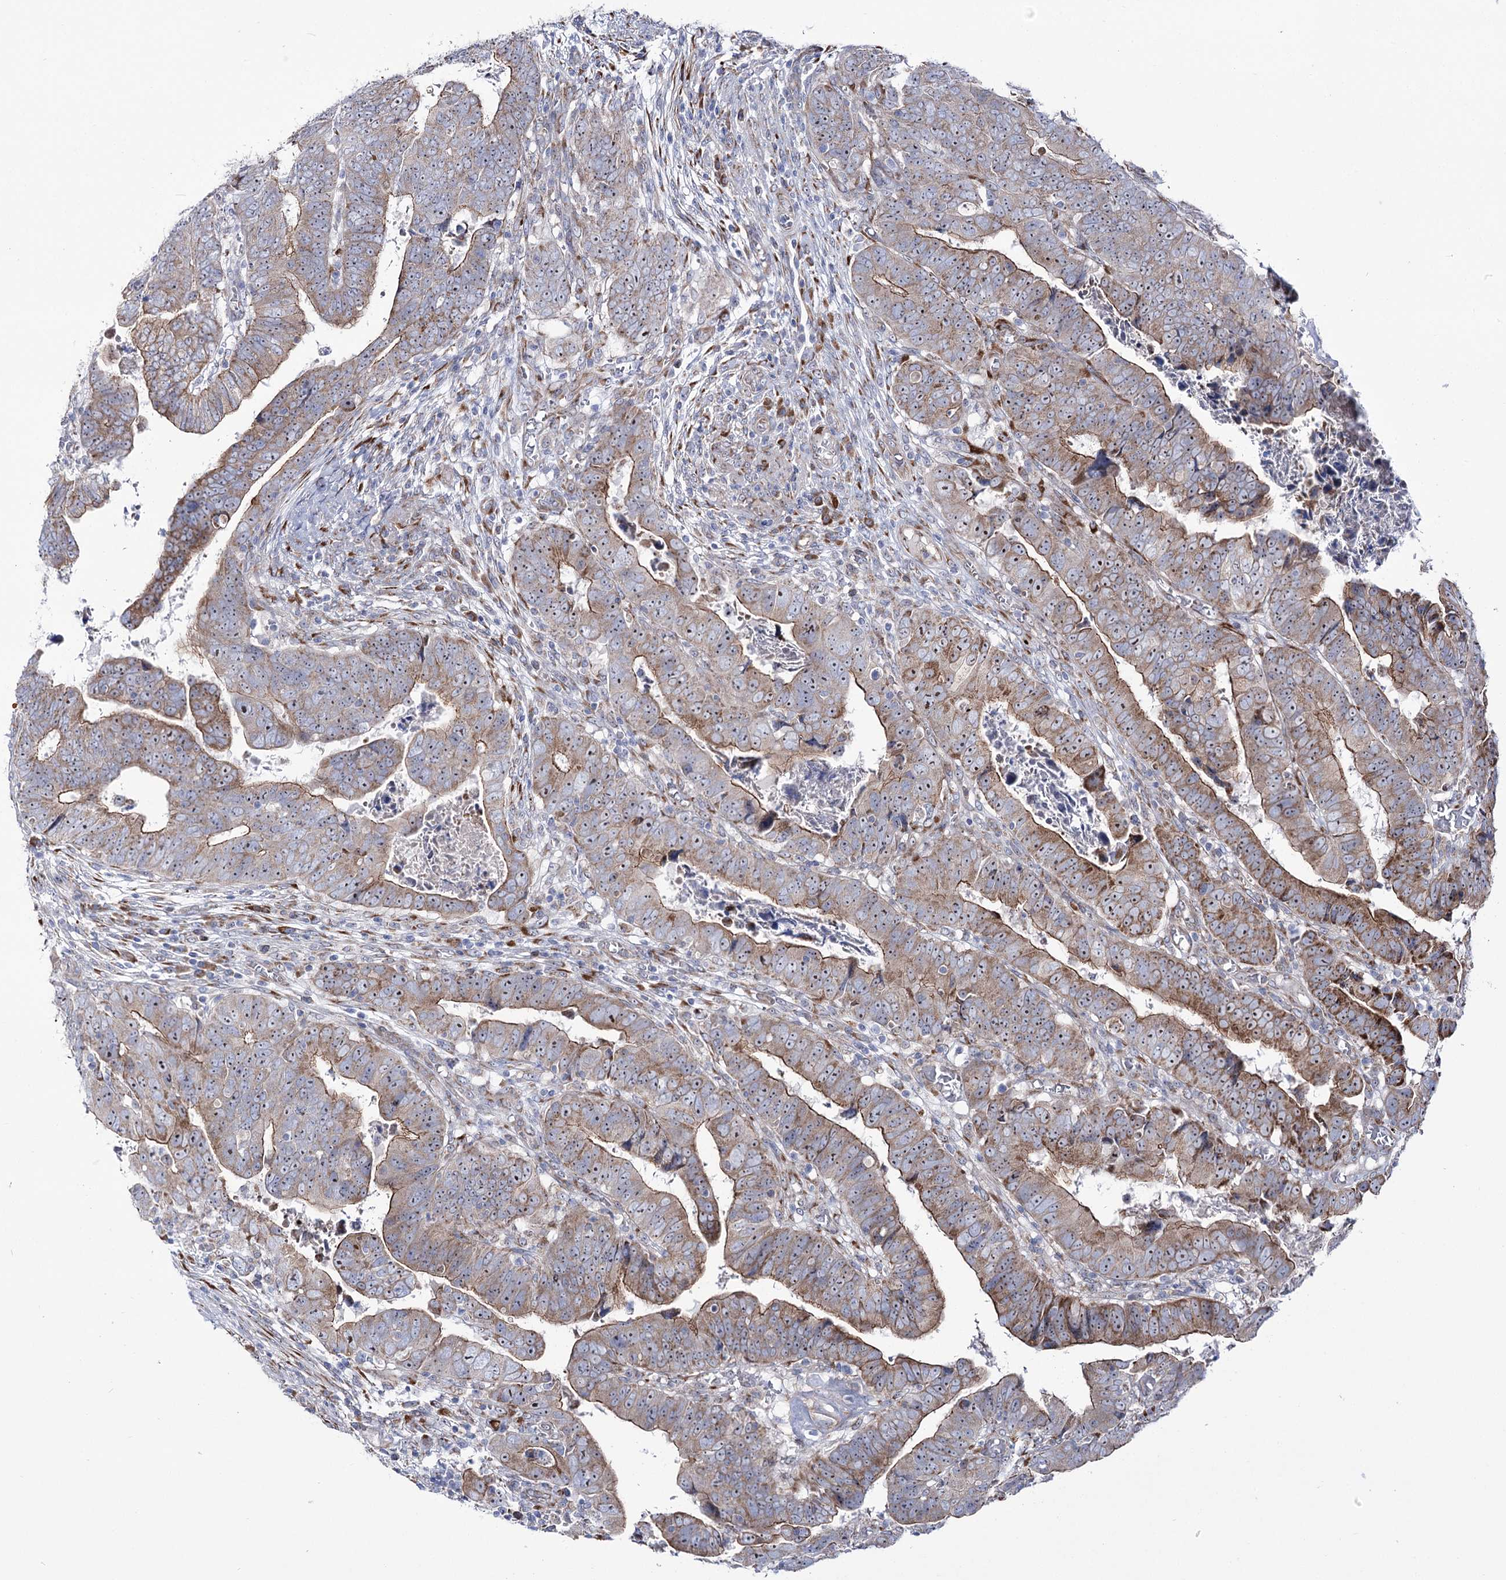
{"staining": {"intensity": "weak", "quantity": "25%-75%", "location": "cytoplasmic/membranous"}, "tissue": "colorectal cancer", "cell_type": "Tumor cells", "image_type": "cancer", "snomed": [{"axis": "morphology", "description": "Normal tissue, NOS"}, {"axis": "morphology", "description": "Adenocarcinoma, NOS"}, {"axis": "topography", "description": "Rectum"}], "caption": "The photomicrograph exhibits staining of adenocarcinoma (colorectal), revealing weak cytoplasmic/membranous protein expression (brown color) within tumor cells.", "gene": "METTL5", "patient": {"sex": "female", "age": 65}}